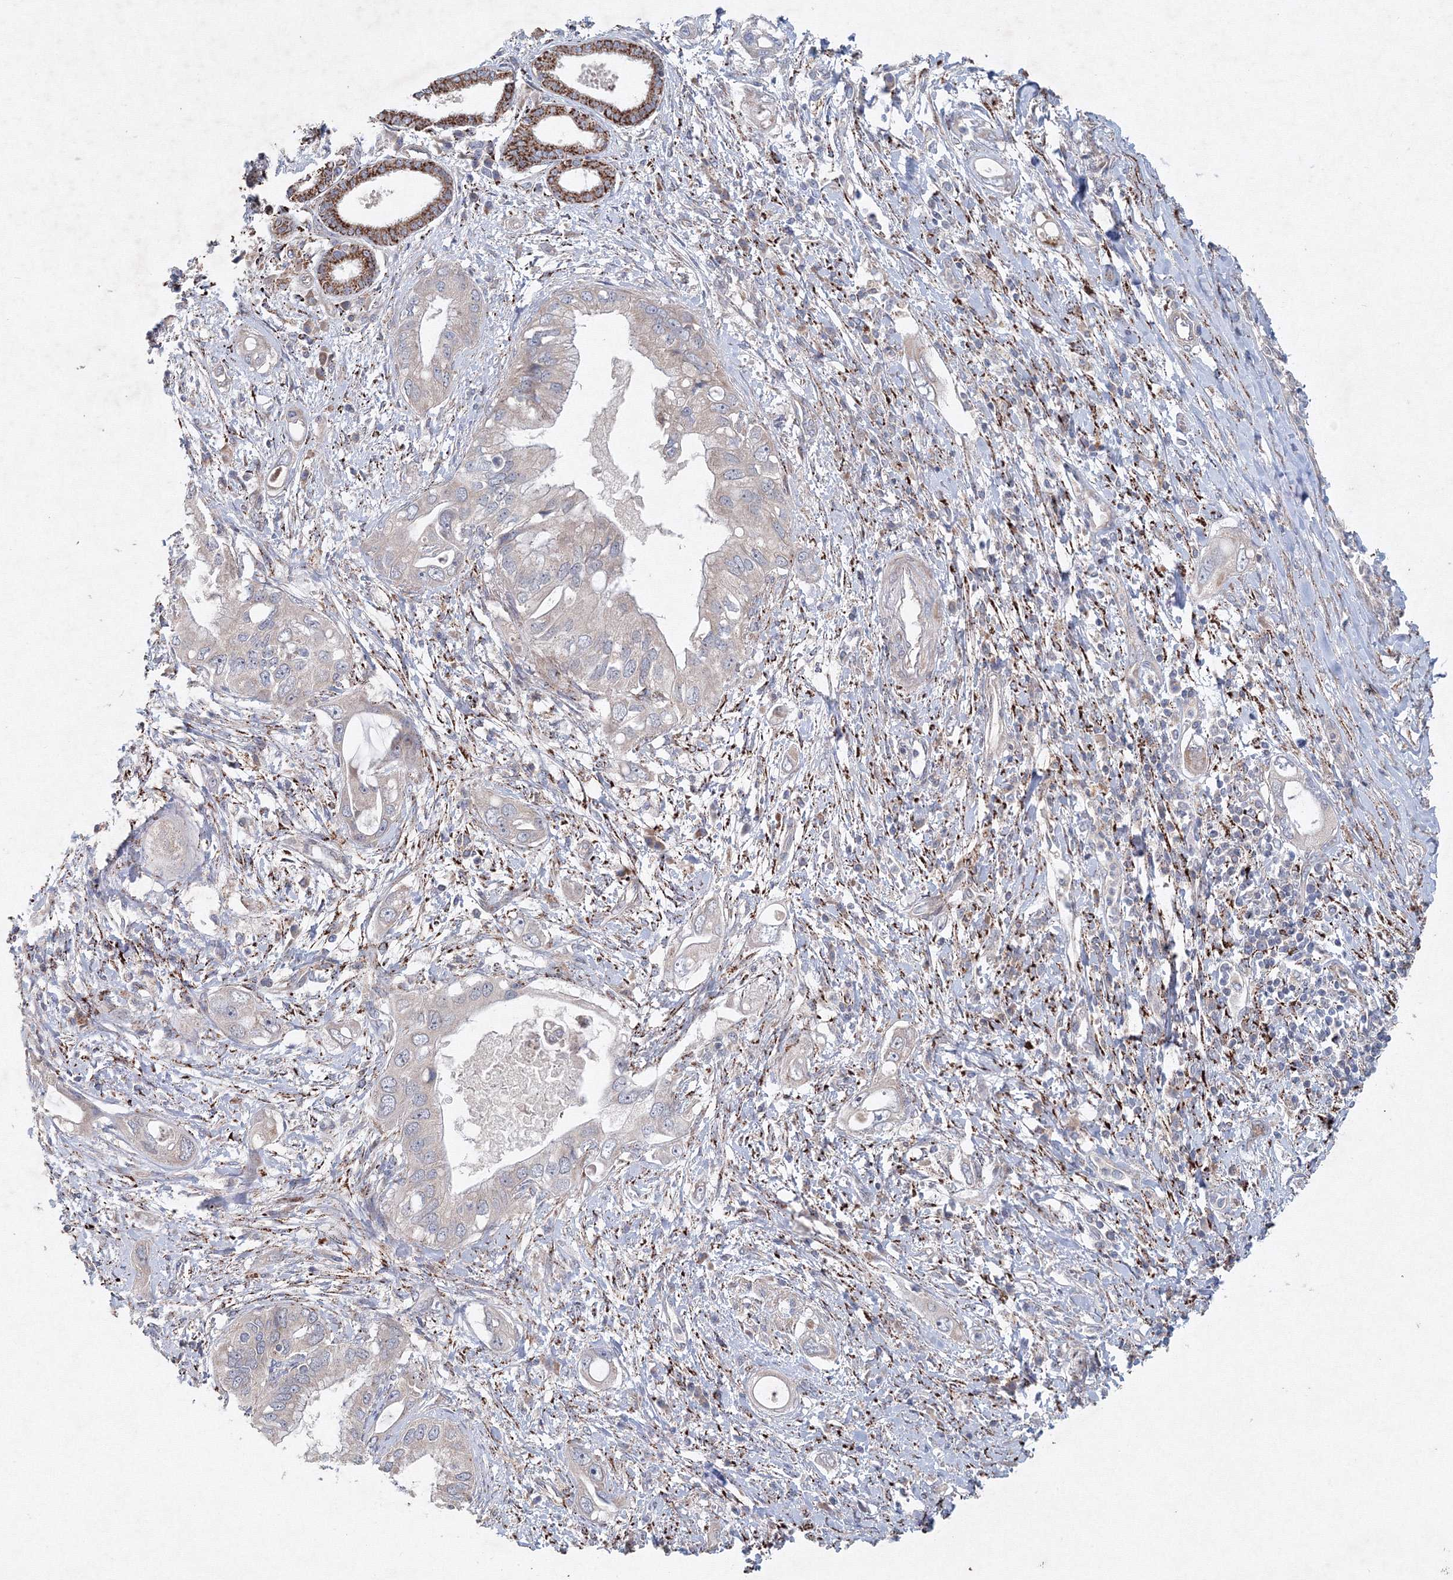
{"staining": {"intensity": "strong", "quantity": "<25%", "location": "cytoplasmic/membranous"}, "tissue": "pancreatic cancer", "cell_type": "Tumor cells", "image_type": "cancer", "snomed": [{"axis": "morphology", "description": "Inflammation, NOS"}, {"axis": "morphology", "description": "Adenocarcinoma, NOS"}, {"axis": "topography", "description": "Pancreas"}], "caption": "This micrograph exhibits pancreatic cancer (adenocarcinoma) stained with immunohistochemistry (IHC) to label a protein in brown. The cytoplasmic/membranous of tumor cells show strong positivity for the protein. Nuclei are counter-stained blue.", "gene": "WDR49", "patient": {"sex": "female", "age": 56}}